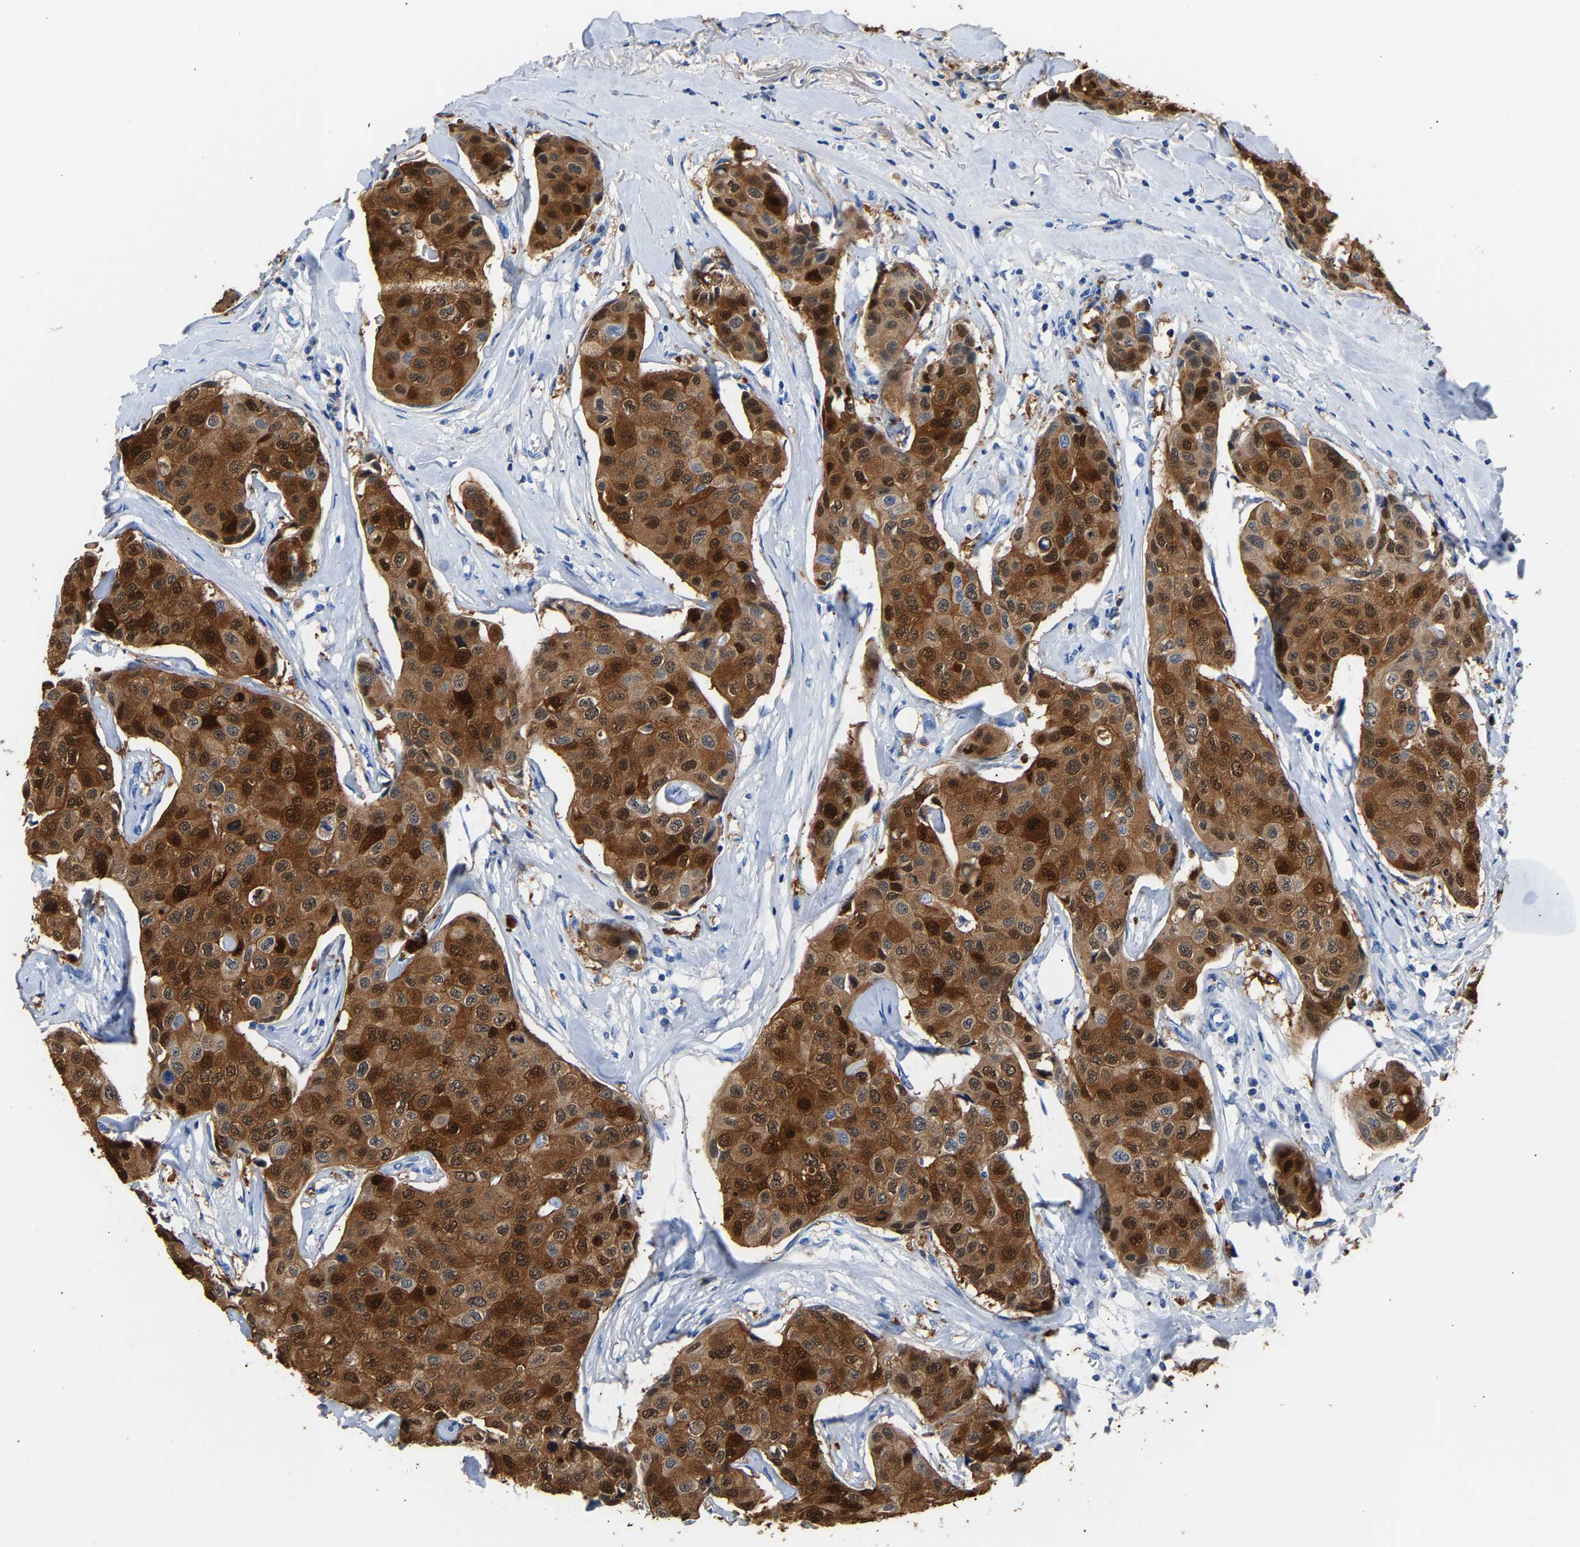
{"staining": {"intensity": "strong", "quantity": ">75%", "location": "cytoplasmic/membranous"}, "tissue": "breast cancer", "cell_type": "Tumor cells", "image_type": "cancer", "snomed": [{"axis": "morphology", "description": "Duct carcinoma"}, {"axis": "topography", "description": "Breast"}], "caption": "This is an image of IHC staining of breast cancer (intraductal carcinoma), which shows strong positivity in the cytoplasmic/membranous of tumor cells.", "gene": "S100P", "patient": {"sex": "female", "age": 80}}